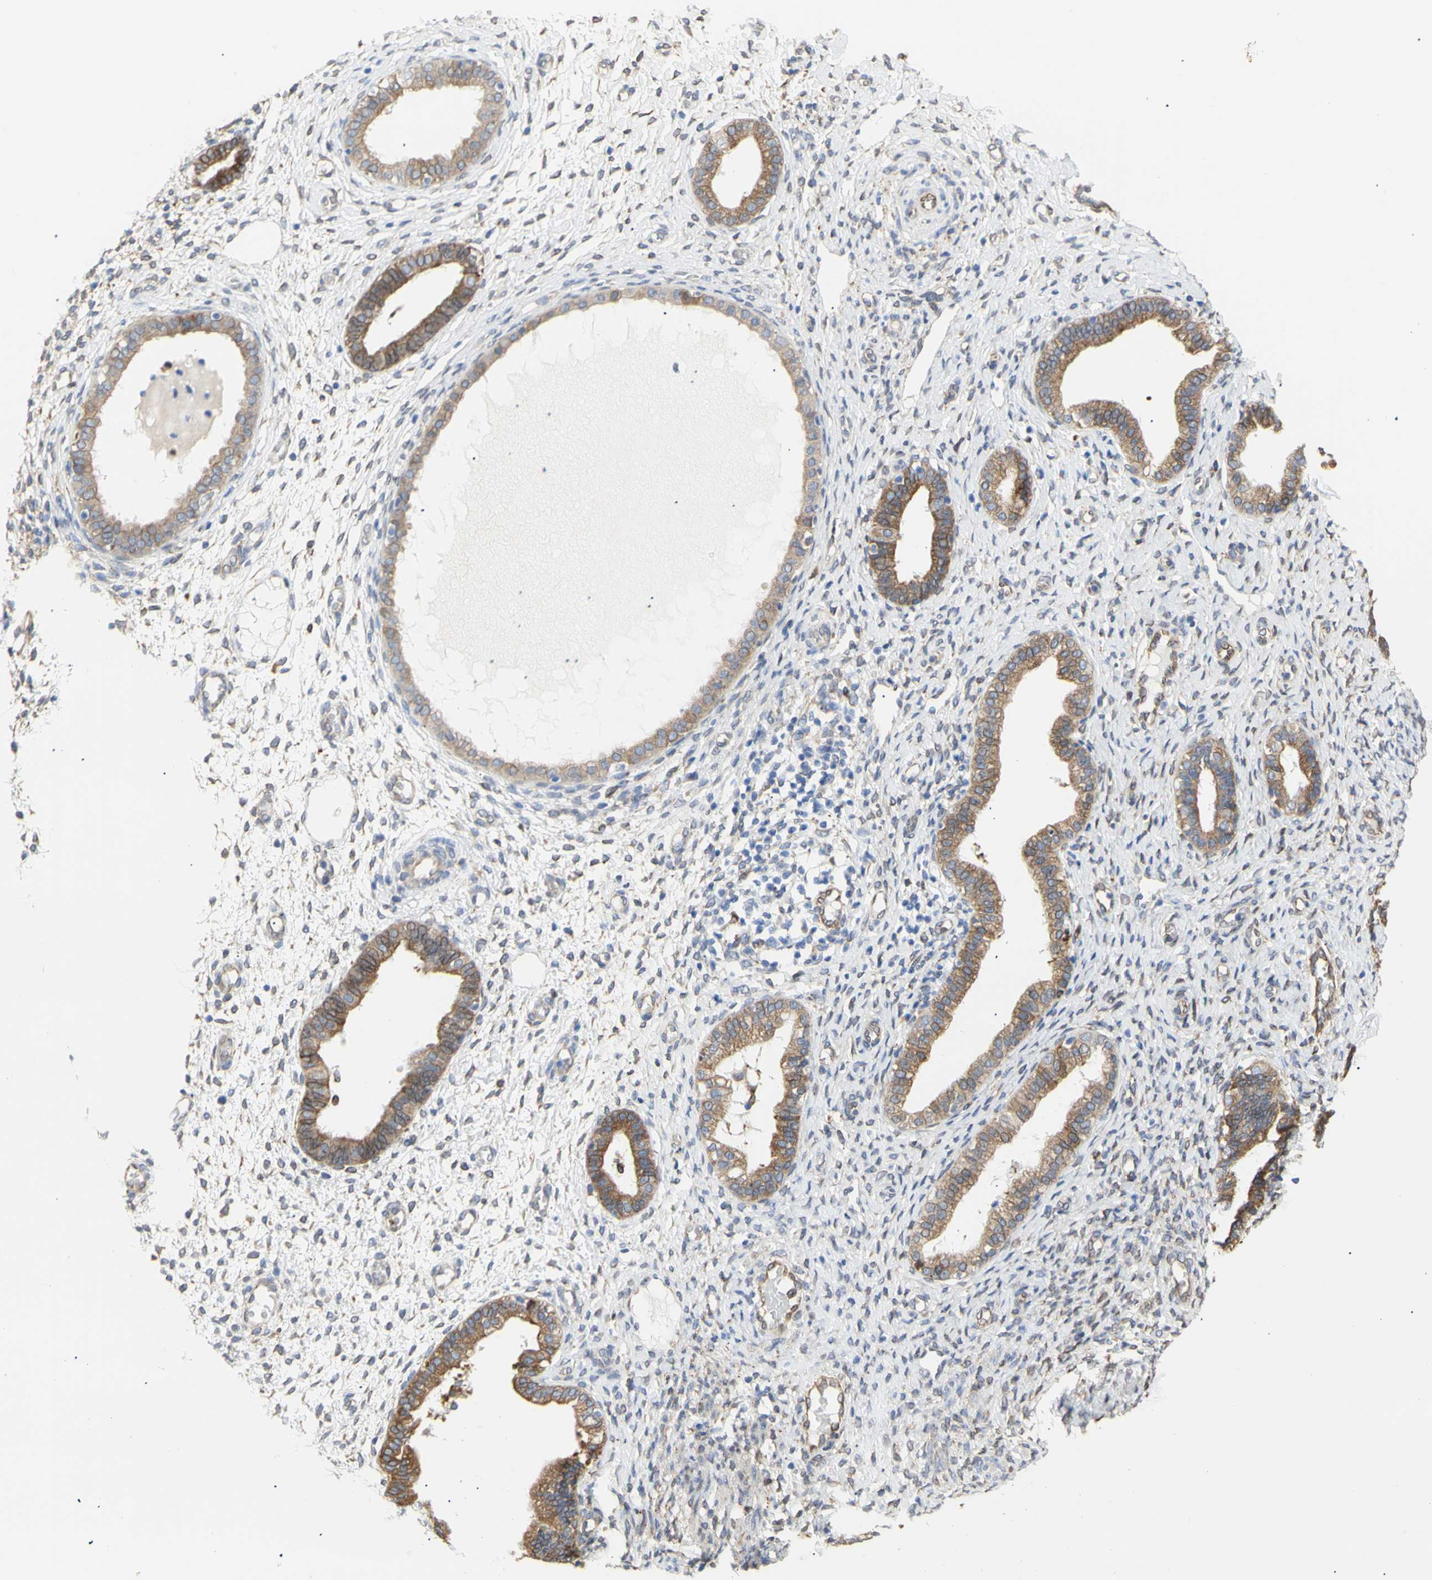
{"staining": {"intensity": "moderate", "quantity": "<25%", "location": "cytoplasmic/membranous,nuclear"}, "tissue": "endometrium", "cell_type": "Cells in endometrial stroma", "image_type": "normal", "snomed": [{"axis": "morphology", "description": "Normal tissue, NOS"}, {"axis": "topography", "description": "Endometrium"}], "caption": "Endometrium stained with DAB immunohistochemistry demonstrates low levels of moderate cytoplasmic/membranous,nuclear expression in approximately <25% of cells in endometrial stroma. (Brightfield microscopy of DAB IHC at high magnification).", "gene": "ERLIN1", "patient": {"sex": "female", "age": 61}}